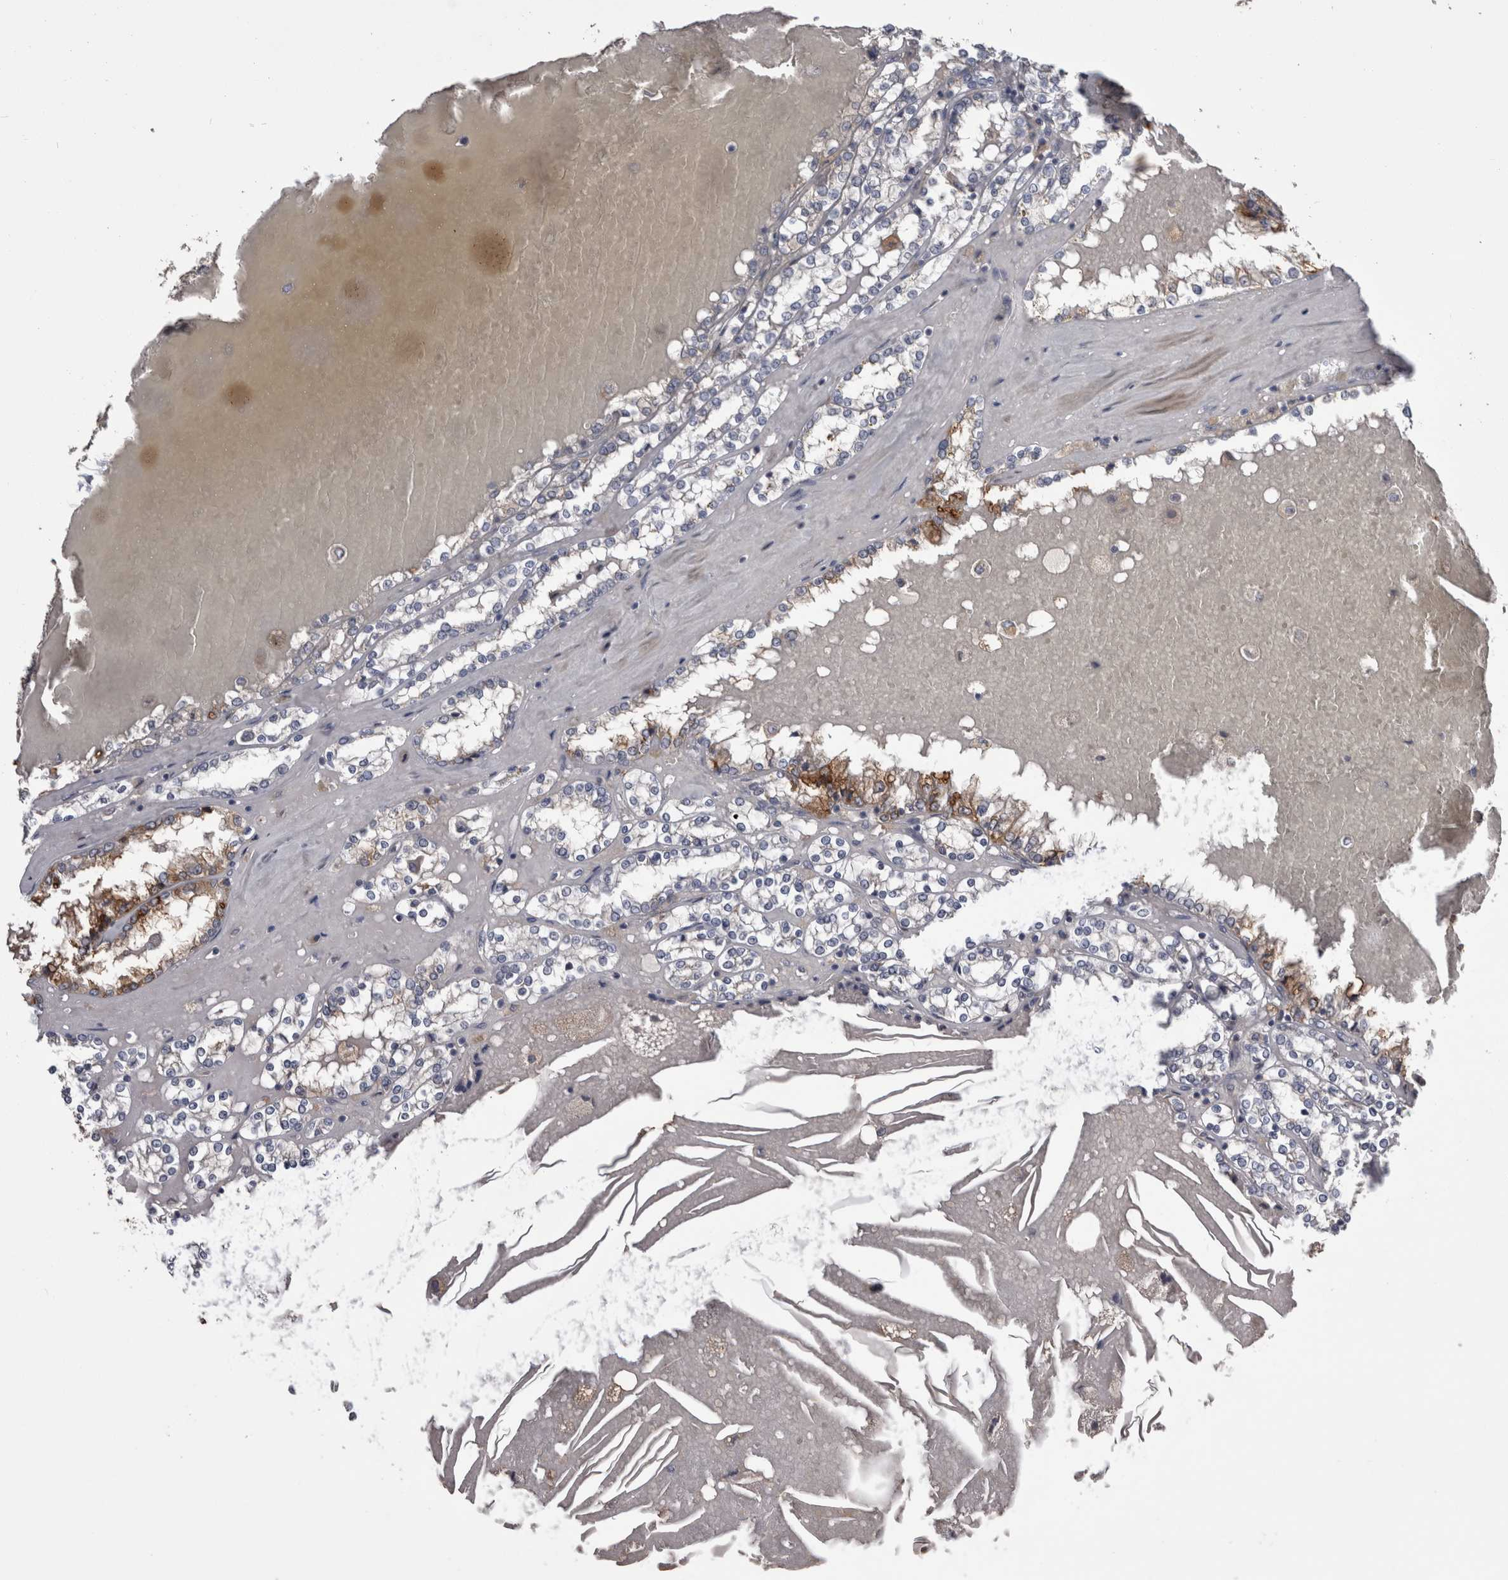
{"staining": {"intensity": "moderate", "quantity": "<25%", "location": "cytoplasmic/membranous"}, "tissue": "renal cancer", "cell_type": "Tumor cells", "image_type": "cancer", "snomed": [{"axis": "morphology", "description": "Adenocarcinoma, NOS"}, {"axis": "topography", "description": "Kidney"}], "caption": "Protein expression analysis of human renal cancer reveals moderate cytoplasmic/membranous expression in approximately <25% of tumor cells.", "gene": "ANXA13", "patient": {"sex": "female", "age": 56}}